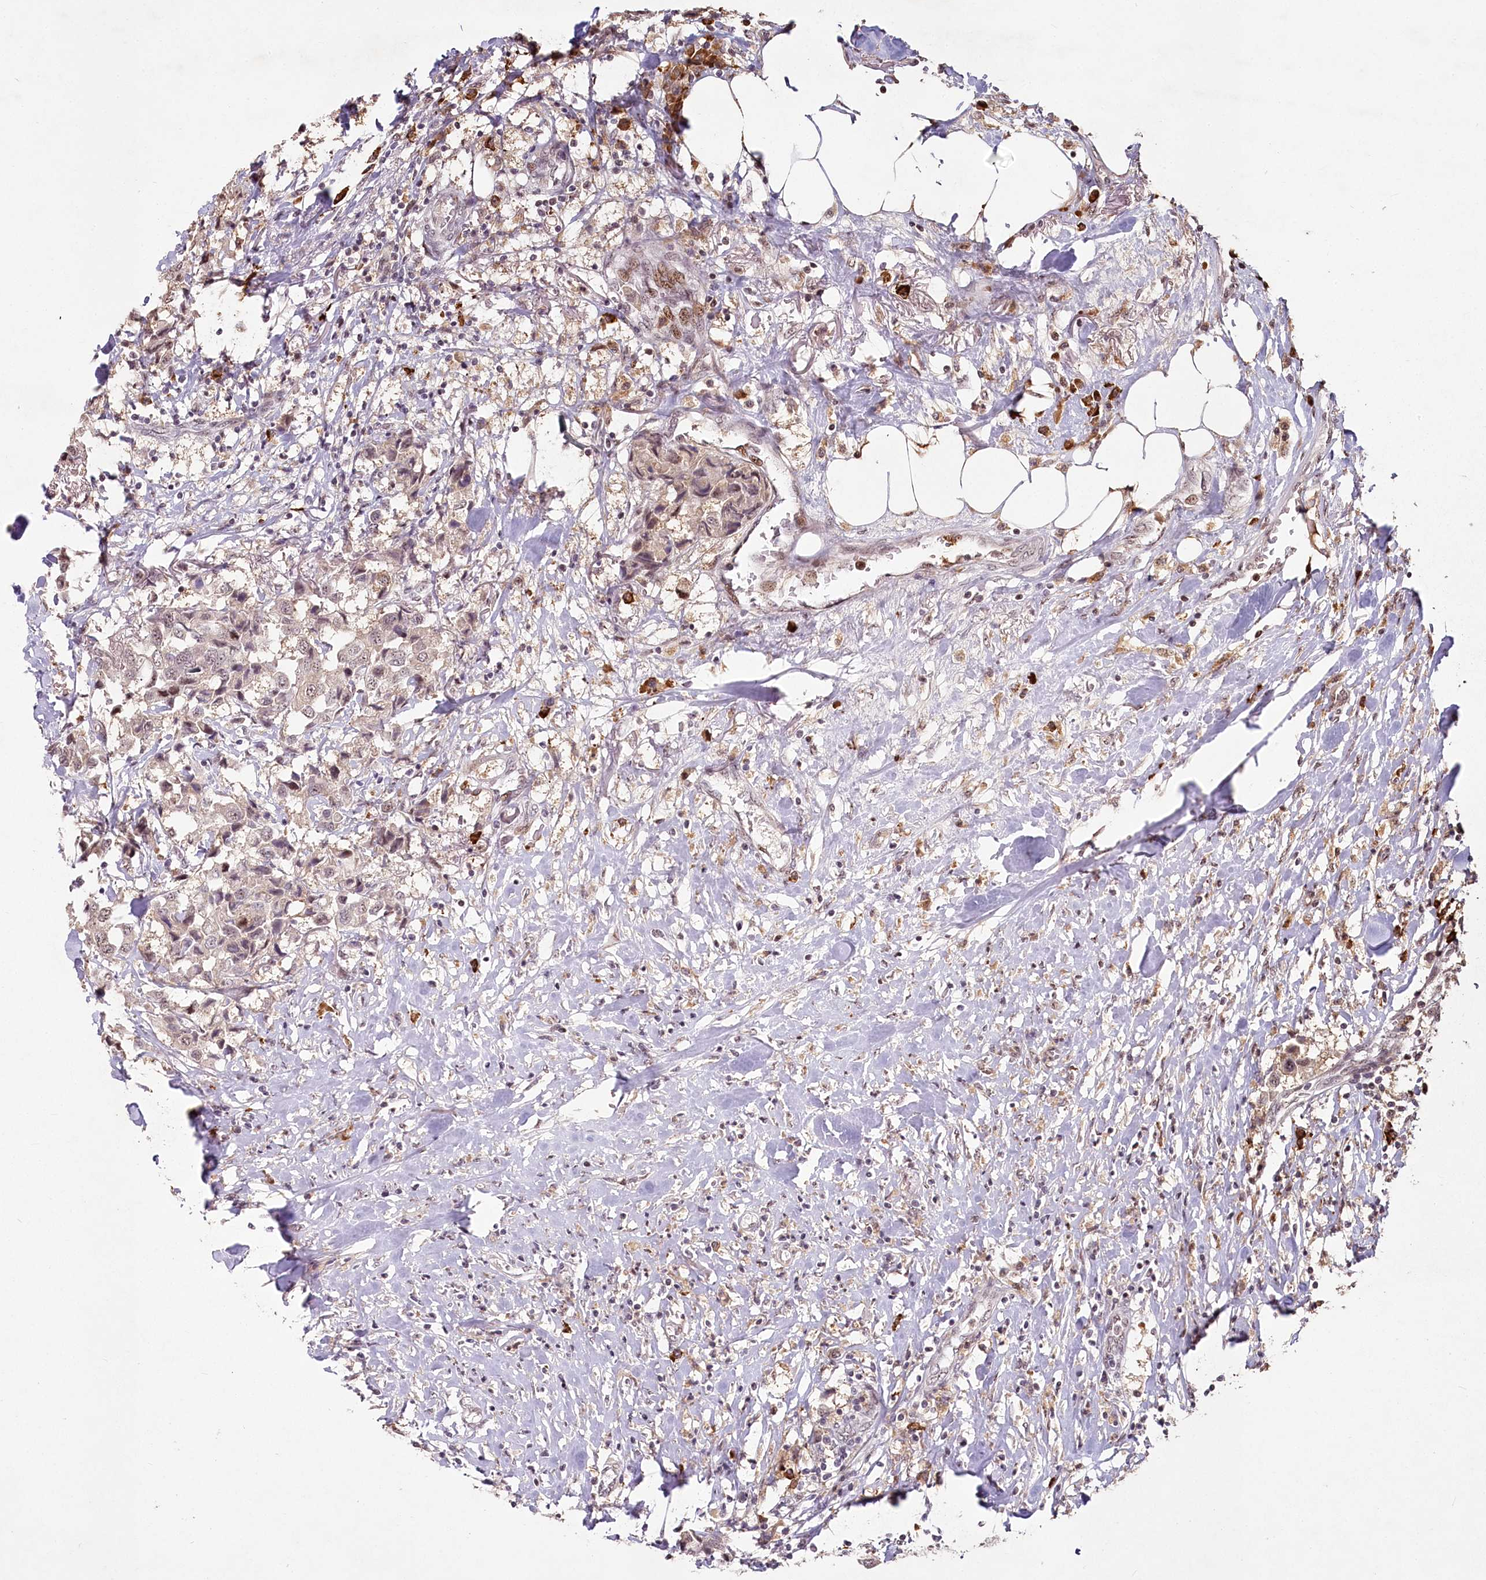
{"staining": {"intensity": "weak", "quantity": ">75%", "location": "nuclear"}, "tissue": "breast cancer", "cell_type": "Tumor cells", "image_type": "cancer", "snomed": [{"axis": "morphology", "description": "Duct carcinoma"}, {"axis": "topography", "description": "Breast"}], "caption": "A micrograph showing weak nuclear expression in about >75% of tumor cells in breast cancer (intraductal carcinoma), as visualized by brown immunohistochemical staining.", "gene": "PYROXD1", "patient": {"sex": "female", "age": 80}}